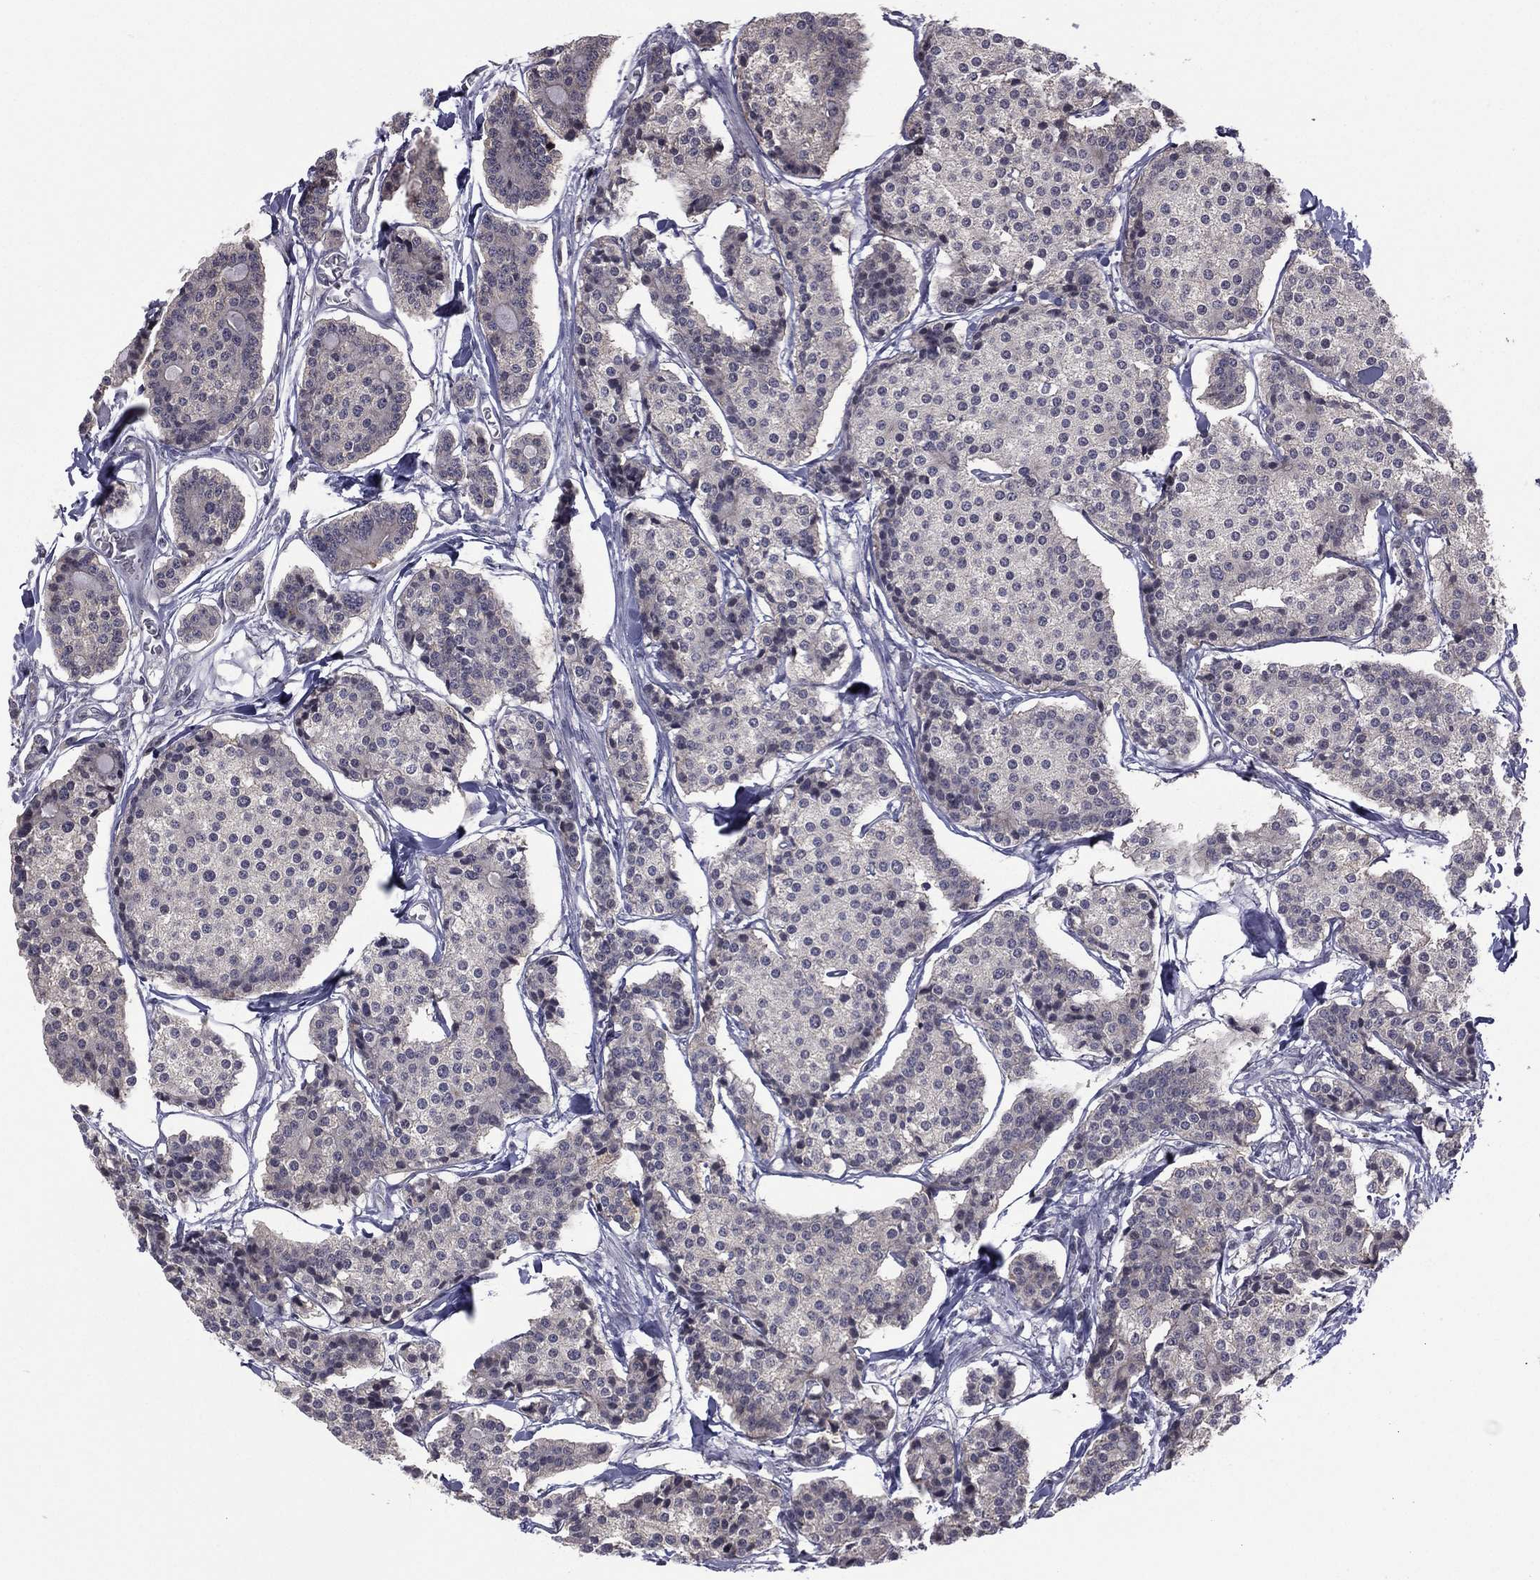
{"staining": {"intensity": "negative", "quantity": "none", "location": "none"}, "tissue": "carcinoid", "cell_type": "Tumor cells", "image_type": "cancer", "snomed": [{"axis": "morphology", "description": "Carcinoid, malignant, NOS"}, {"axis": "topography", "description": "Small intestine"}], "caption": "IHC image of carcinoid (malignant) stained for a protein (brown), which demonstrates no staining in tumor cells.", "gene": "ACTRT2", "patient": {"sex": "female", "age": 65}}